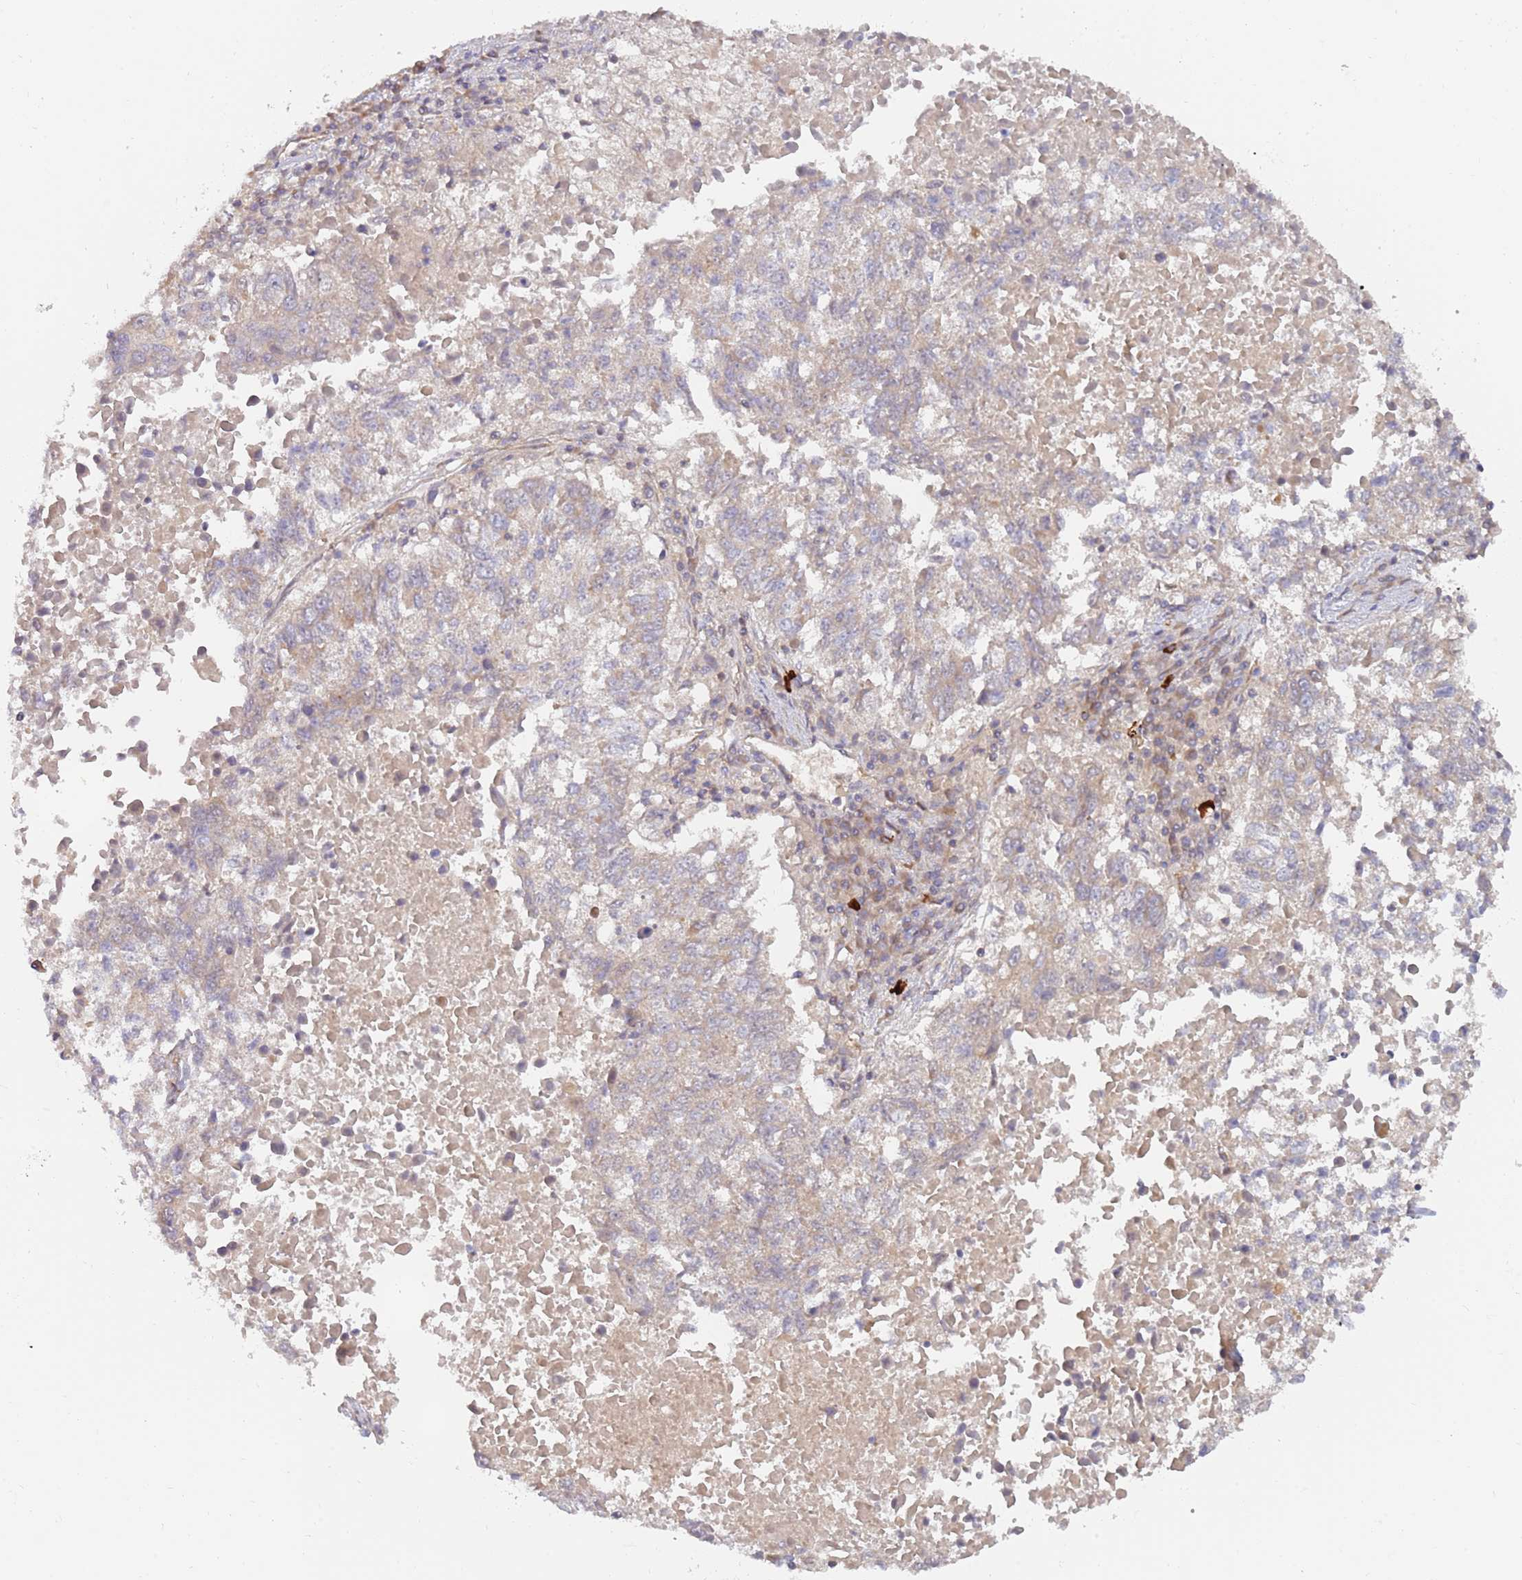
{"staining": {"intensity": "weak", "quantity": "<25%", "location": "cytoplasmic/membranous"}, "tissue": "lung cancer", "cell_type": "Tumor cells", "image_type": "cancer", "snomed": [{"axis": "morphology", "description": "Squamous cell carcinoma, NOS"}, {"axis": "topography", "description": "Lung"}], "caption": "This is an immunohistochemistry (IHC) photomicrograph of squamous cell carcinoma (lung). There is no positivity in tumor cells.", "gene": "GUK1", "patient": {"sex": "male", "age": 73}}